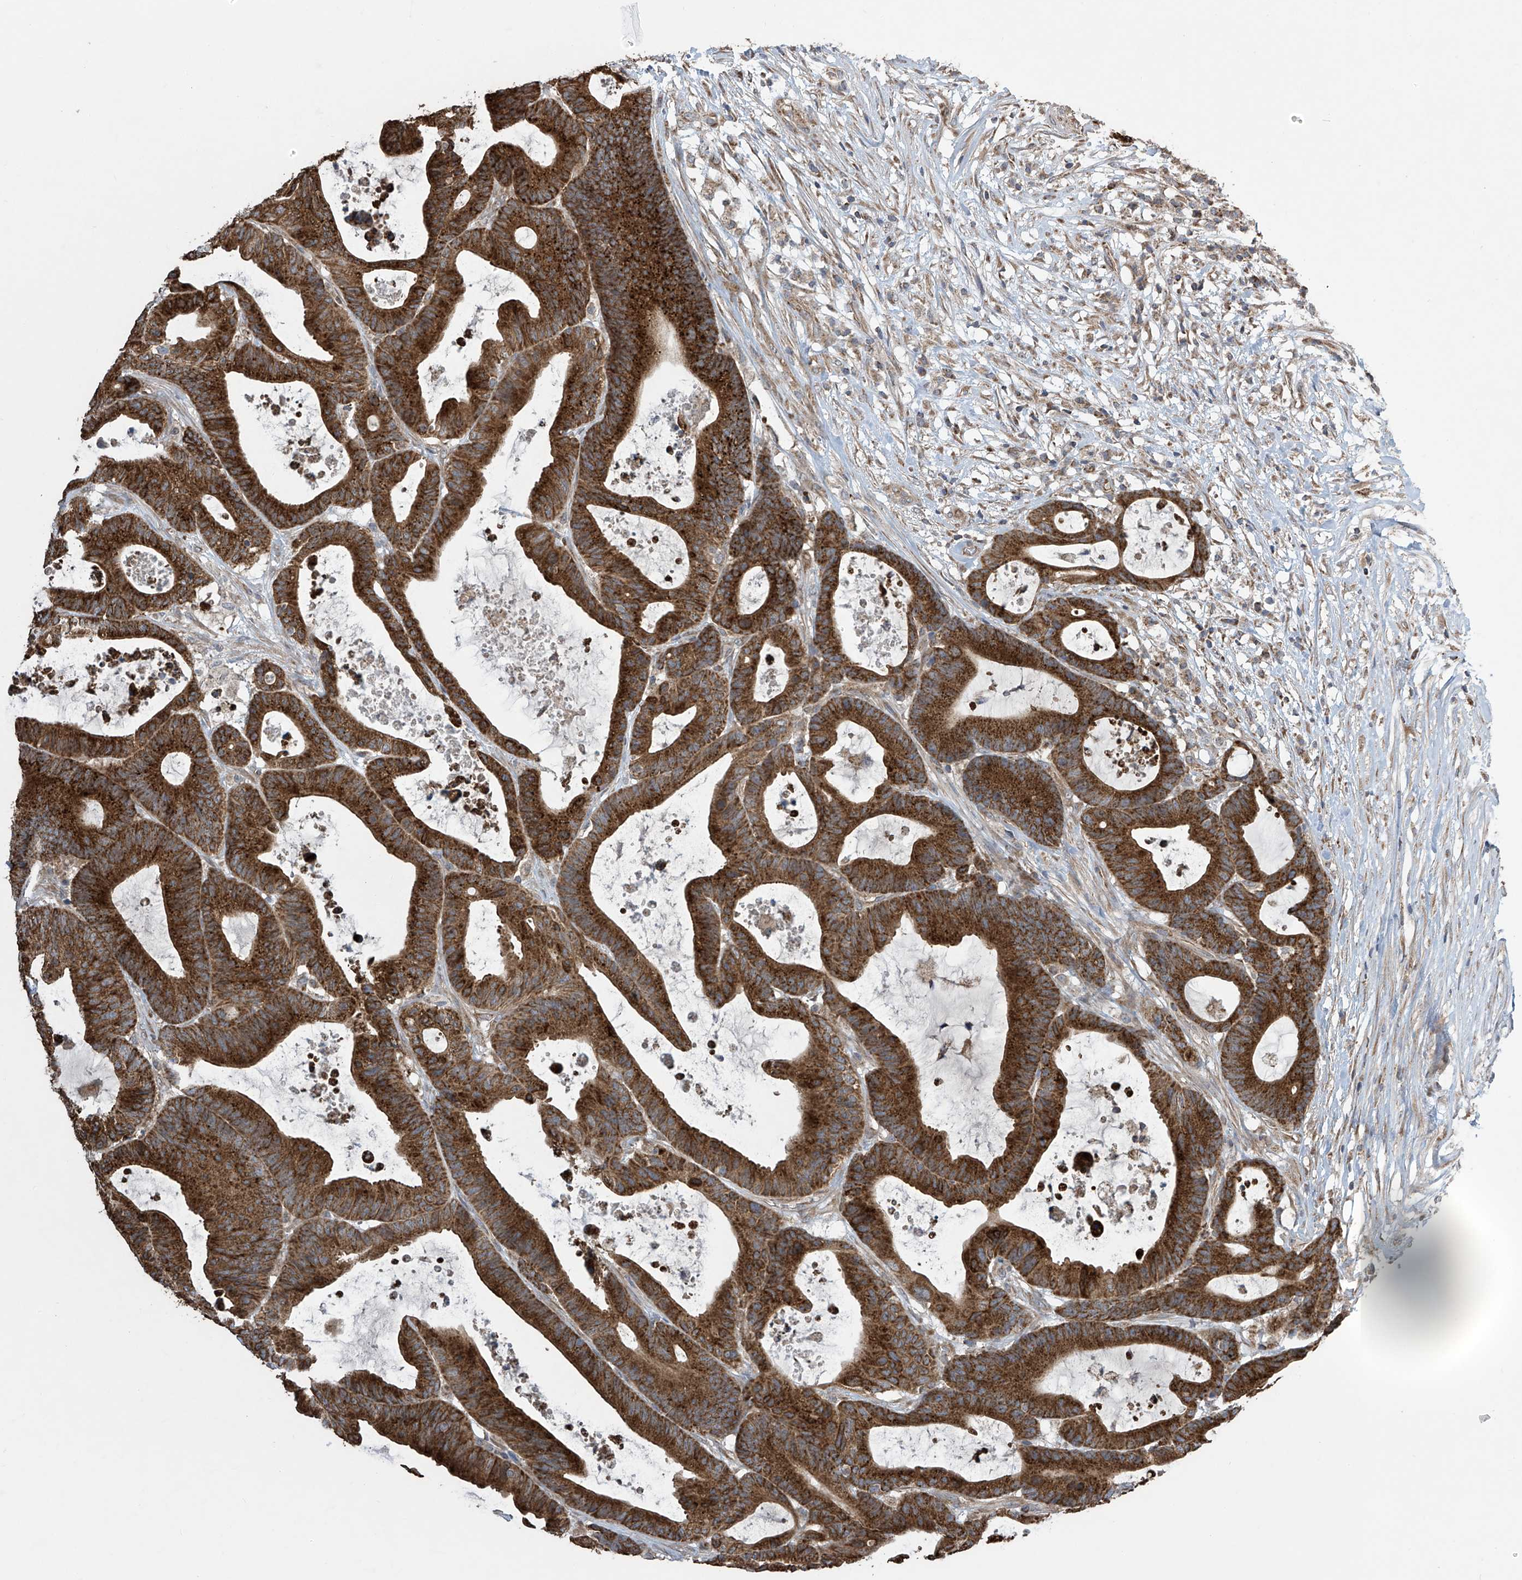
{"staining": {"intensity": "strong", "quantity": ">75%", "location": "cytoplasmic/membranous"}, "tissue": "colorectal cancer", "cell_type": "Tumor cells", "image_type": "cancer", "snomed": [{"axis": "morphology", "description": "Adenocarcinoma, NOS"}, {"axis": "topography", "description": "Colon"}], "caption": "Immunohistochemical staining of adenocarcinoma (colorectal) exhibits strong cytoplasmic/membranous protein expression in about >75% of tumor cells.", "gene": "PNPT1", "patient": {"sex": "female", "age": 84}}